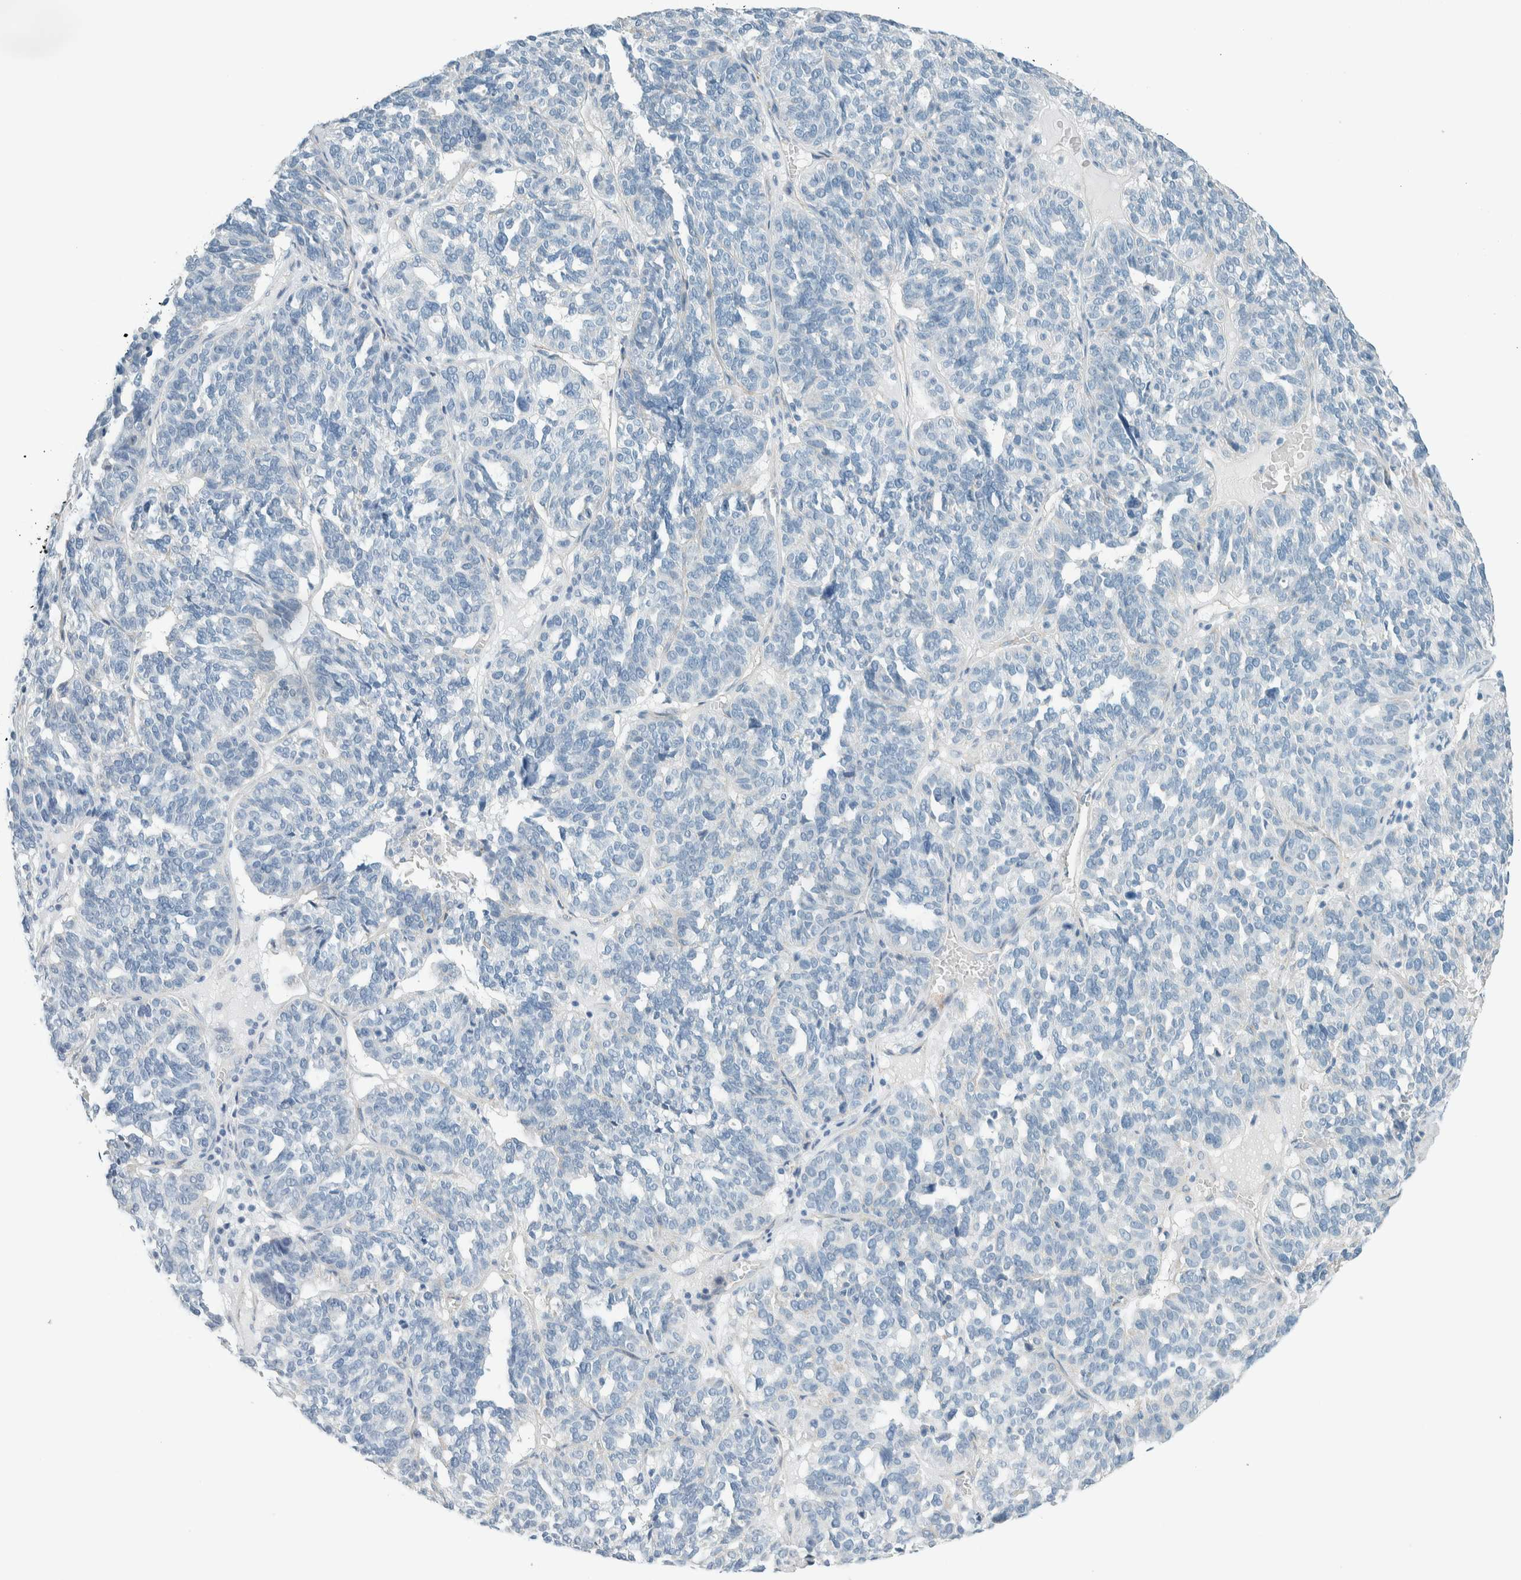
{"staining": {"intensity": "negative", "quantity": "none", "location": "none"}, "tissue": "ovarian cancer", "cell_type": "Tumor cells", "image_type": "cancer", "snomed": [{"axis": "morphology", "description": "Cystadenocarcinoma, serous, NOS"}, {"axis": "topography", "description": "Ovary"}], "caption": "DAB (3,3'-diaminobenzidine) immunohistochemical staining of ovarian cancer (serous cystadenocarcinoma) exhibits no significant positivity in tumor cells.", "gene": "SLFN12", "patient": {"sex": "female", "age": 59}}